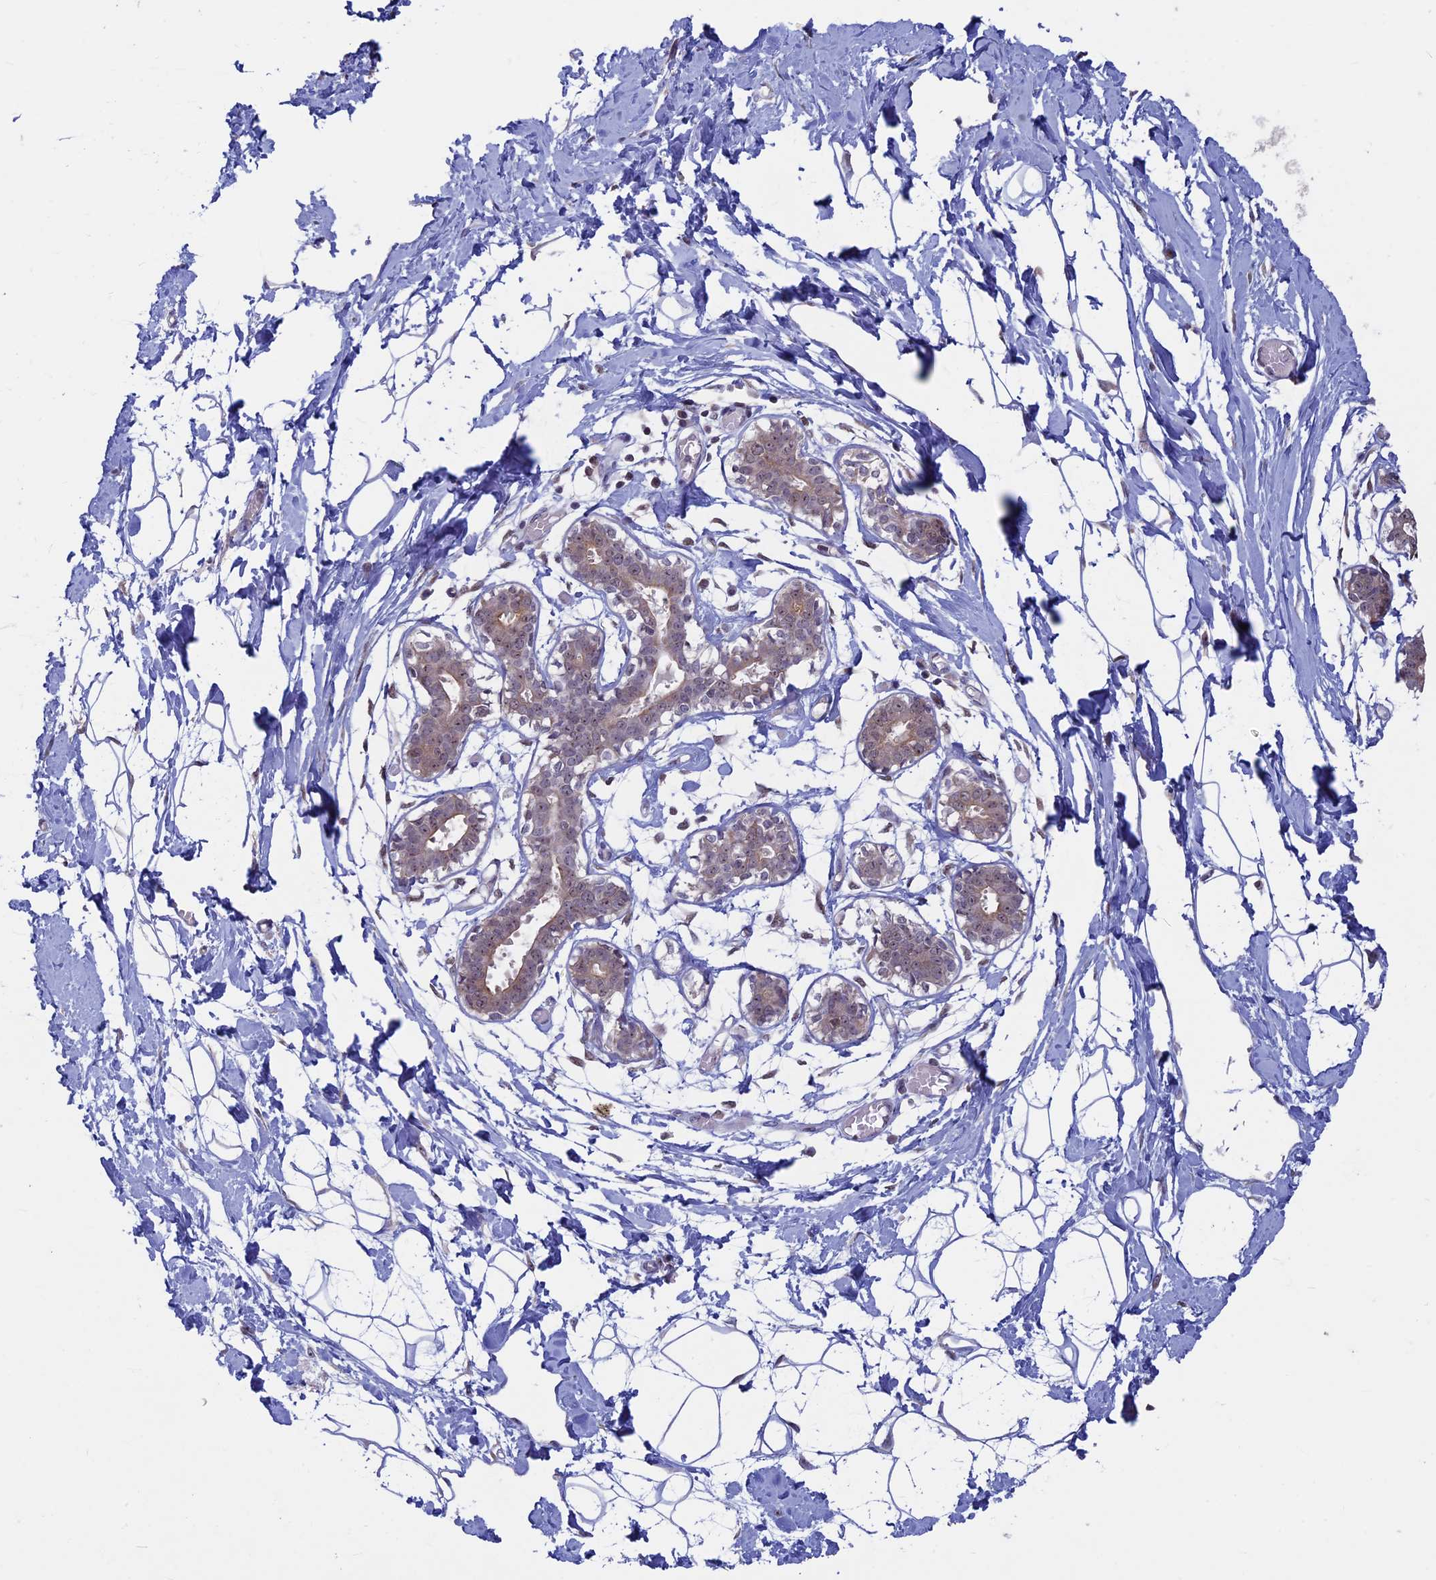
{"staining": {"intensity": "weak", "quantity": "<25%", "location": "nuclear"}, "tissue": "breast", "cell_type": "Adipocytes", "image_type": "normal", "snomed": [{"axis": "morphology", "description": "Normal tissue, NOS"}, {"axis": "topography", "description": "Breast"}], "caption": "An image of breast stained for a protein exhibits no brown staining in adipocytes. (IHC, brightfield microscopy, high magnification).", "gene": "SPIRE1", "patient": {"sex": "female", "age": 27}}